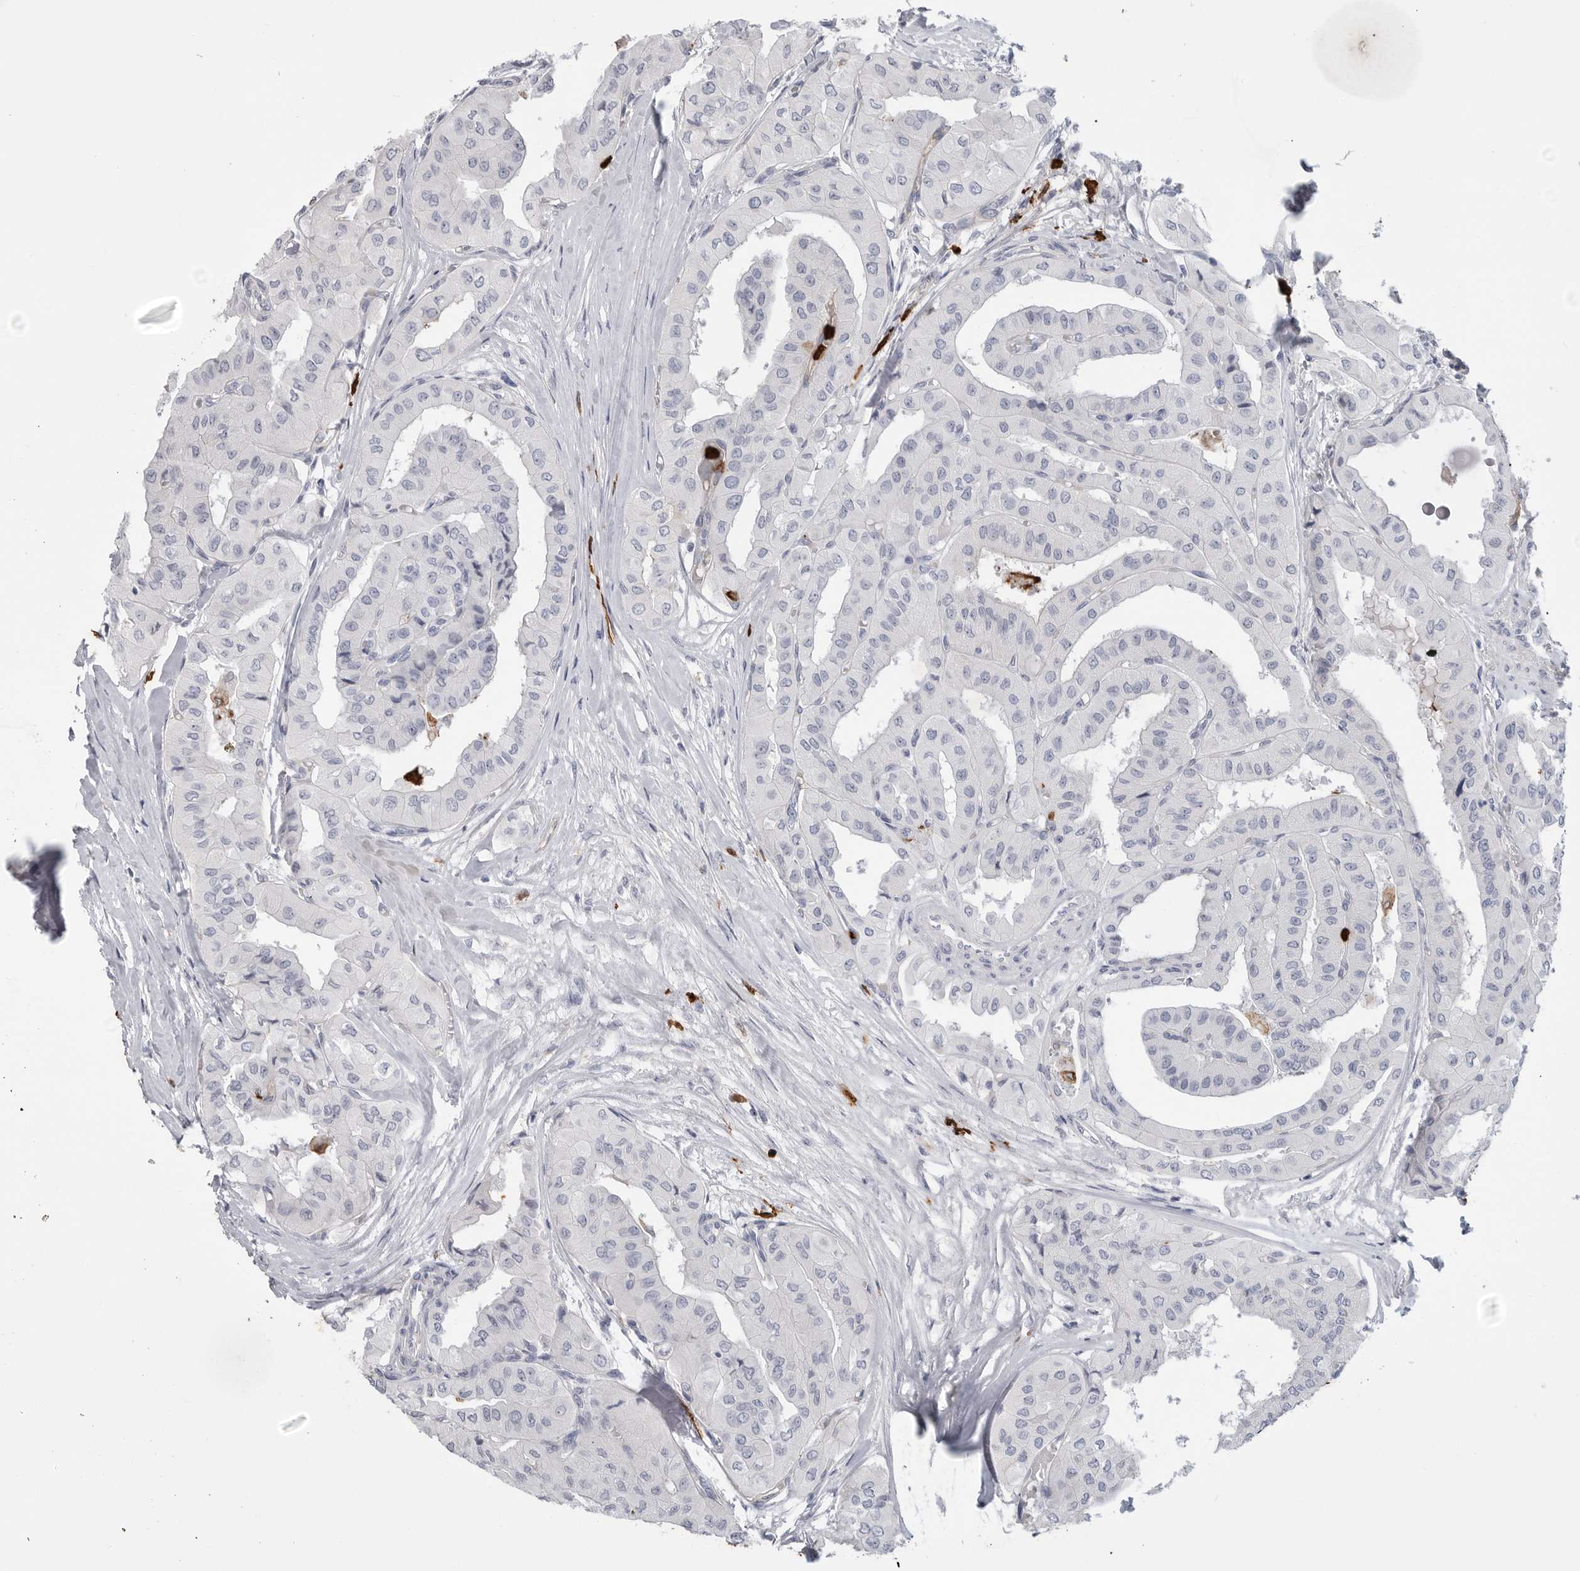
{"staining": {"intensity": "negative", "quantity": "none", "location": "none"}, "tissue": "thyroid cancer", "cell_type": "Tumor cells", "image_type": "cancer", "snomed": [{"axis": "morphology", "description": "Papillary adenocarcinoma, NOS"}, {"axis": "topography", "description": "Thyroid gland"}], "caption": "Papillary adenocarcinoma (thyroid) was stained to show a protein in brown. There is no significant staining in tumor cells.", "gene": "CYB561D1", "patient": {"sex": "female", "age": 59}}